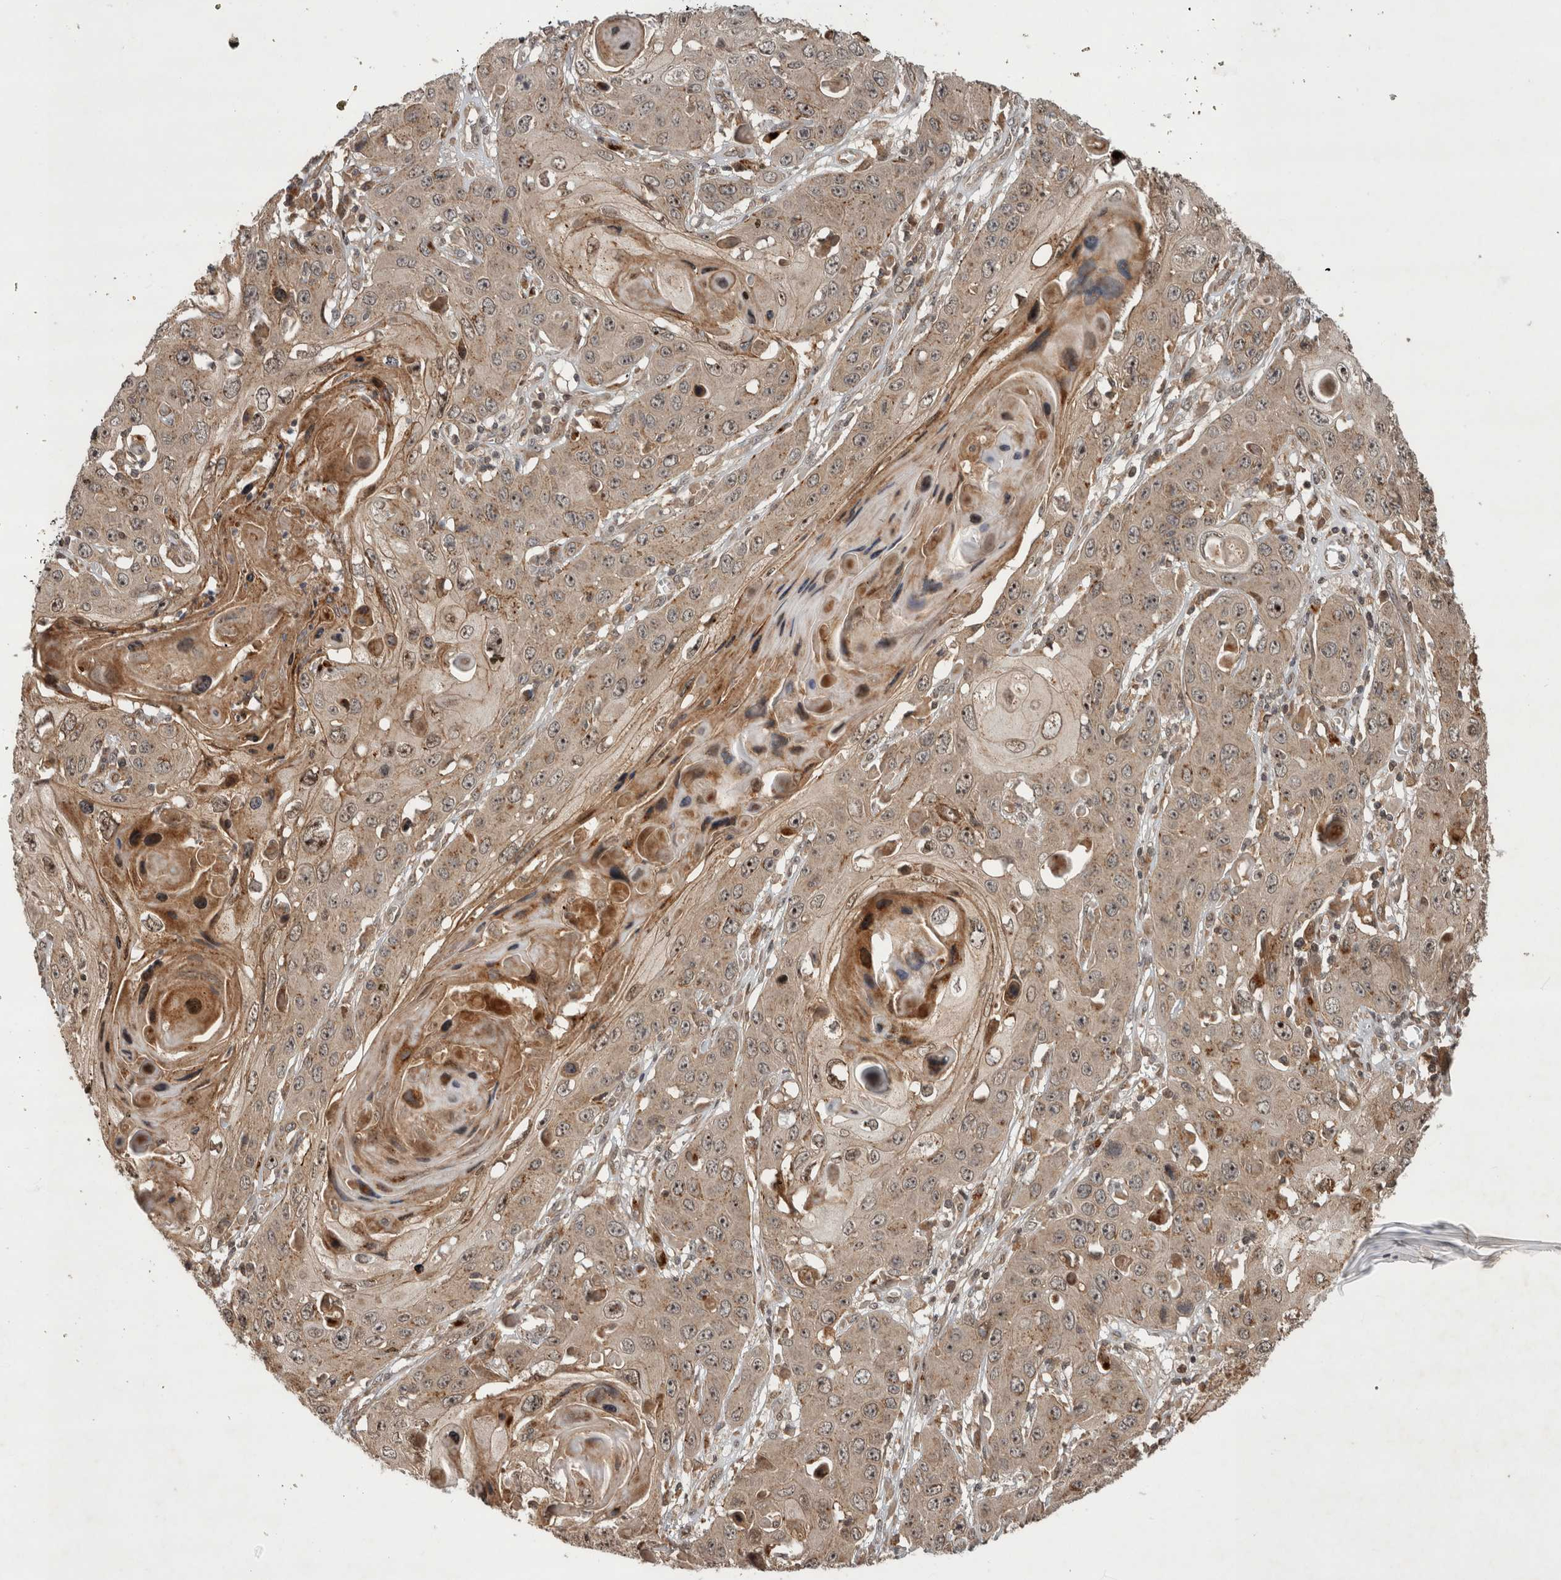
{"staining": {"intensity": "weak", "quantity": ">75%", "location": "cytoplasmic/membranous"}, "tissue": "skin cancer", "cell_type": "Tumor cells", "image_type": "cancer", "snomed": [{"axis": "morphology", "description": "Squamous cell carcinoma, NOS"}, {"axis": "topography", "description": "Skin"}], "caption": "IHC photomicrograph of neoplastic tissue: skin squamous cell carcinoma stained using immunohistochemistry (IHC) displays low levels of weak protein expression localized specifically in the cytoplasmic/membranous of tumor cells, appearing as a cytoplasmic/membranous brown color.", "gene": "PITPNC1", "patient": {"sex": "male", "age": 55}}